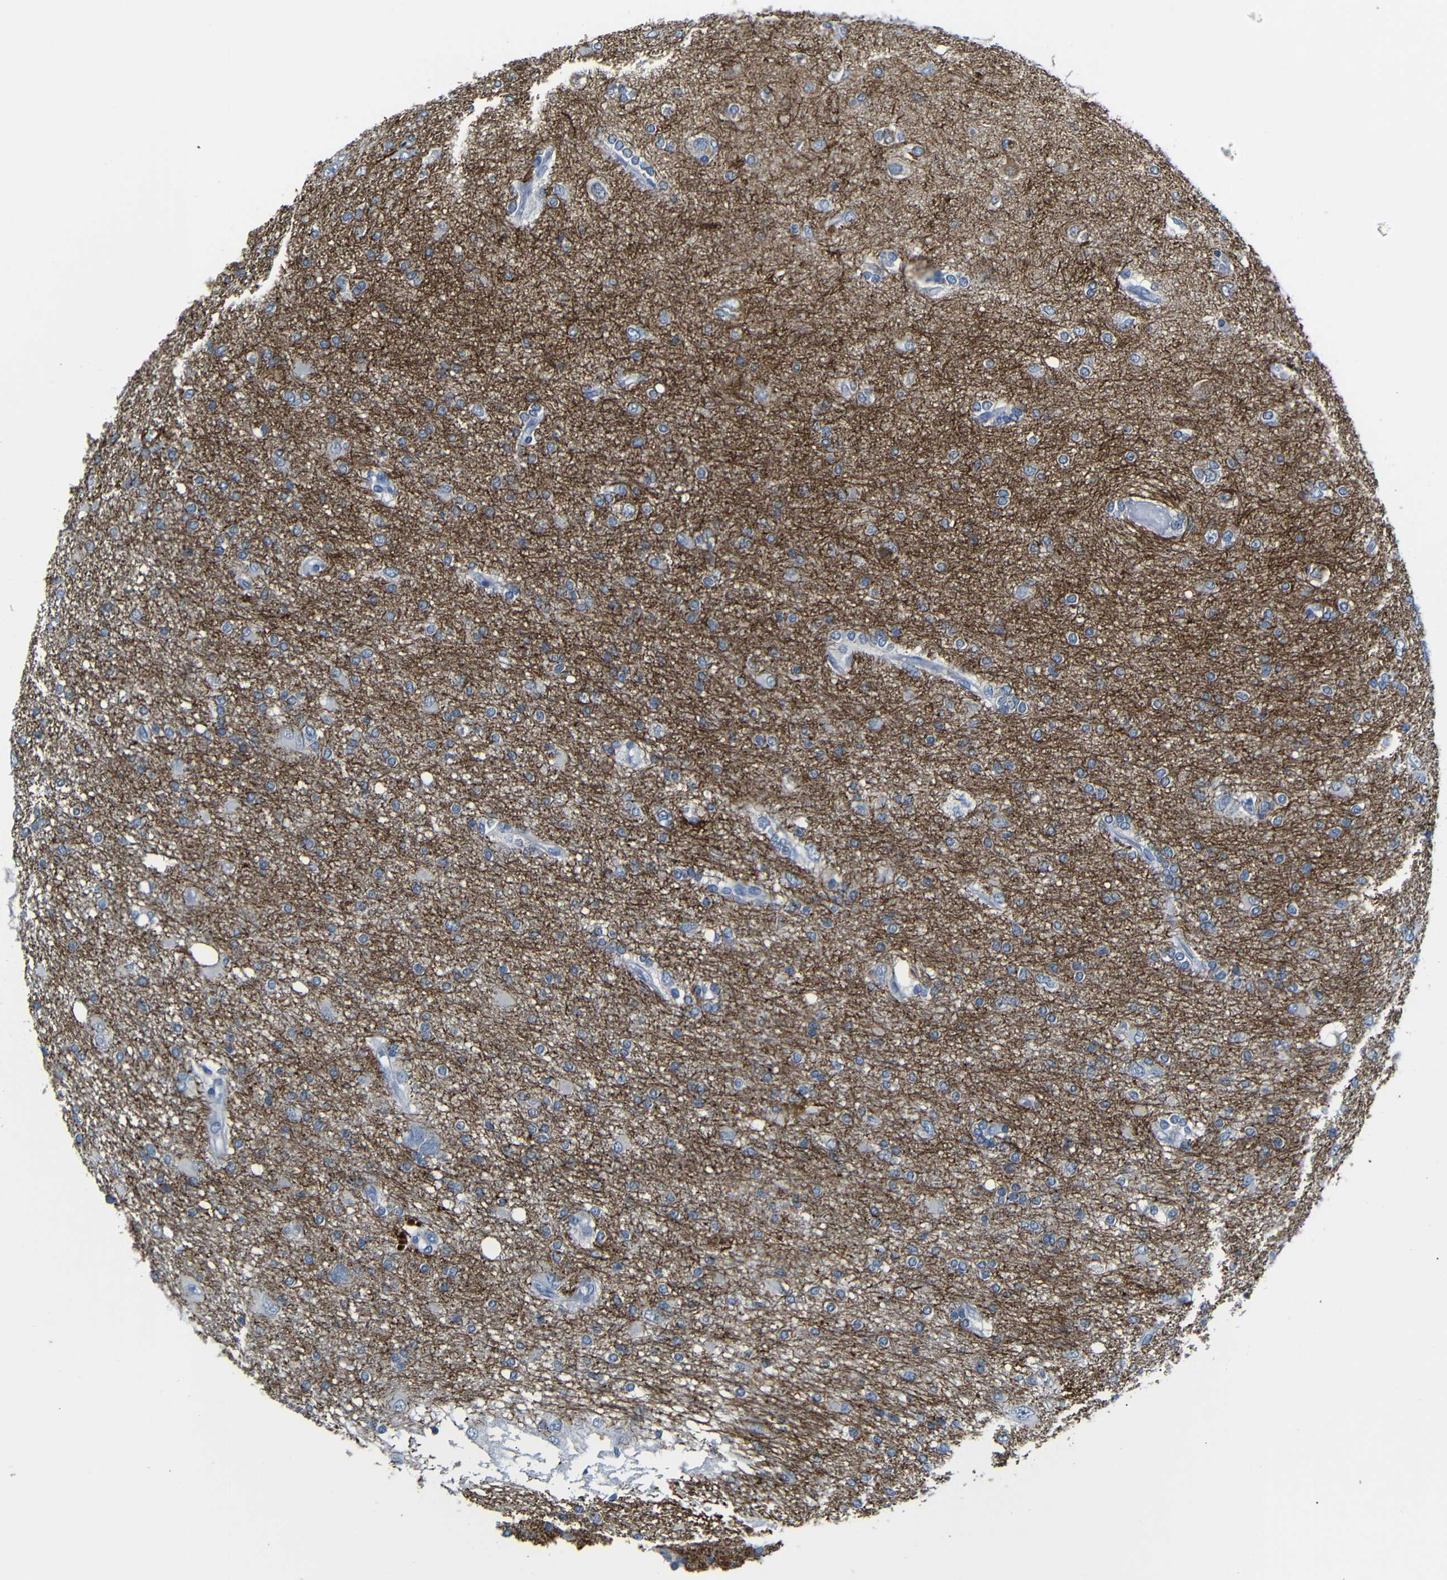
{"staining": {"intensity": "weak", "quantity": ">75%", "location": "cytoplasmic/membranous"}, "tissue": "glioma", "cell_type": "Tumor cells", "image_type": "cancer", "snomed": [{"axis": "morphology", "description": "Glioma, malignant, High grade"}, {"axis": "topography", "description": "Brain"}], "caption": "Brown immunohistochemical staining in human glioma demonstrates weak cytoplasmic/membranous expression in about >75% of tumor cells.", "gene": "ANK3", "patient": {"sex": "female", "age": 59}}